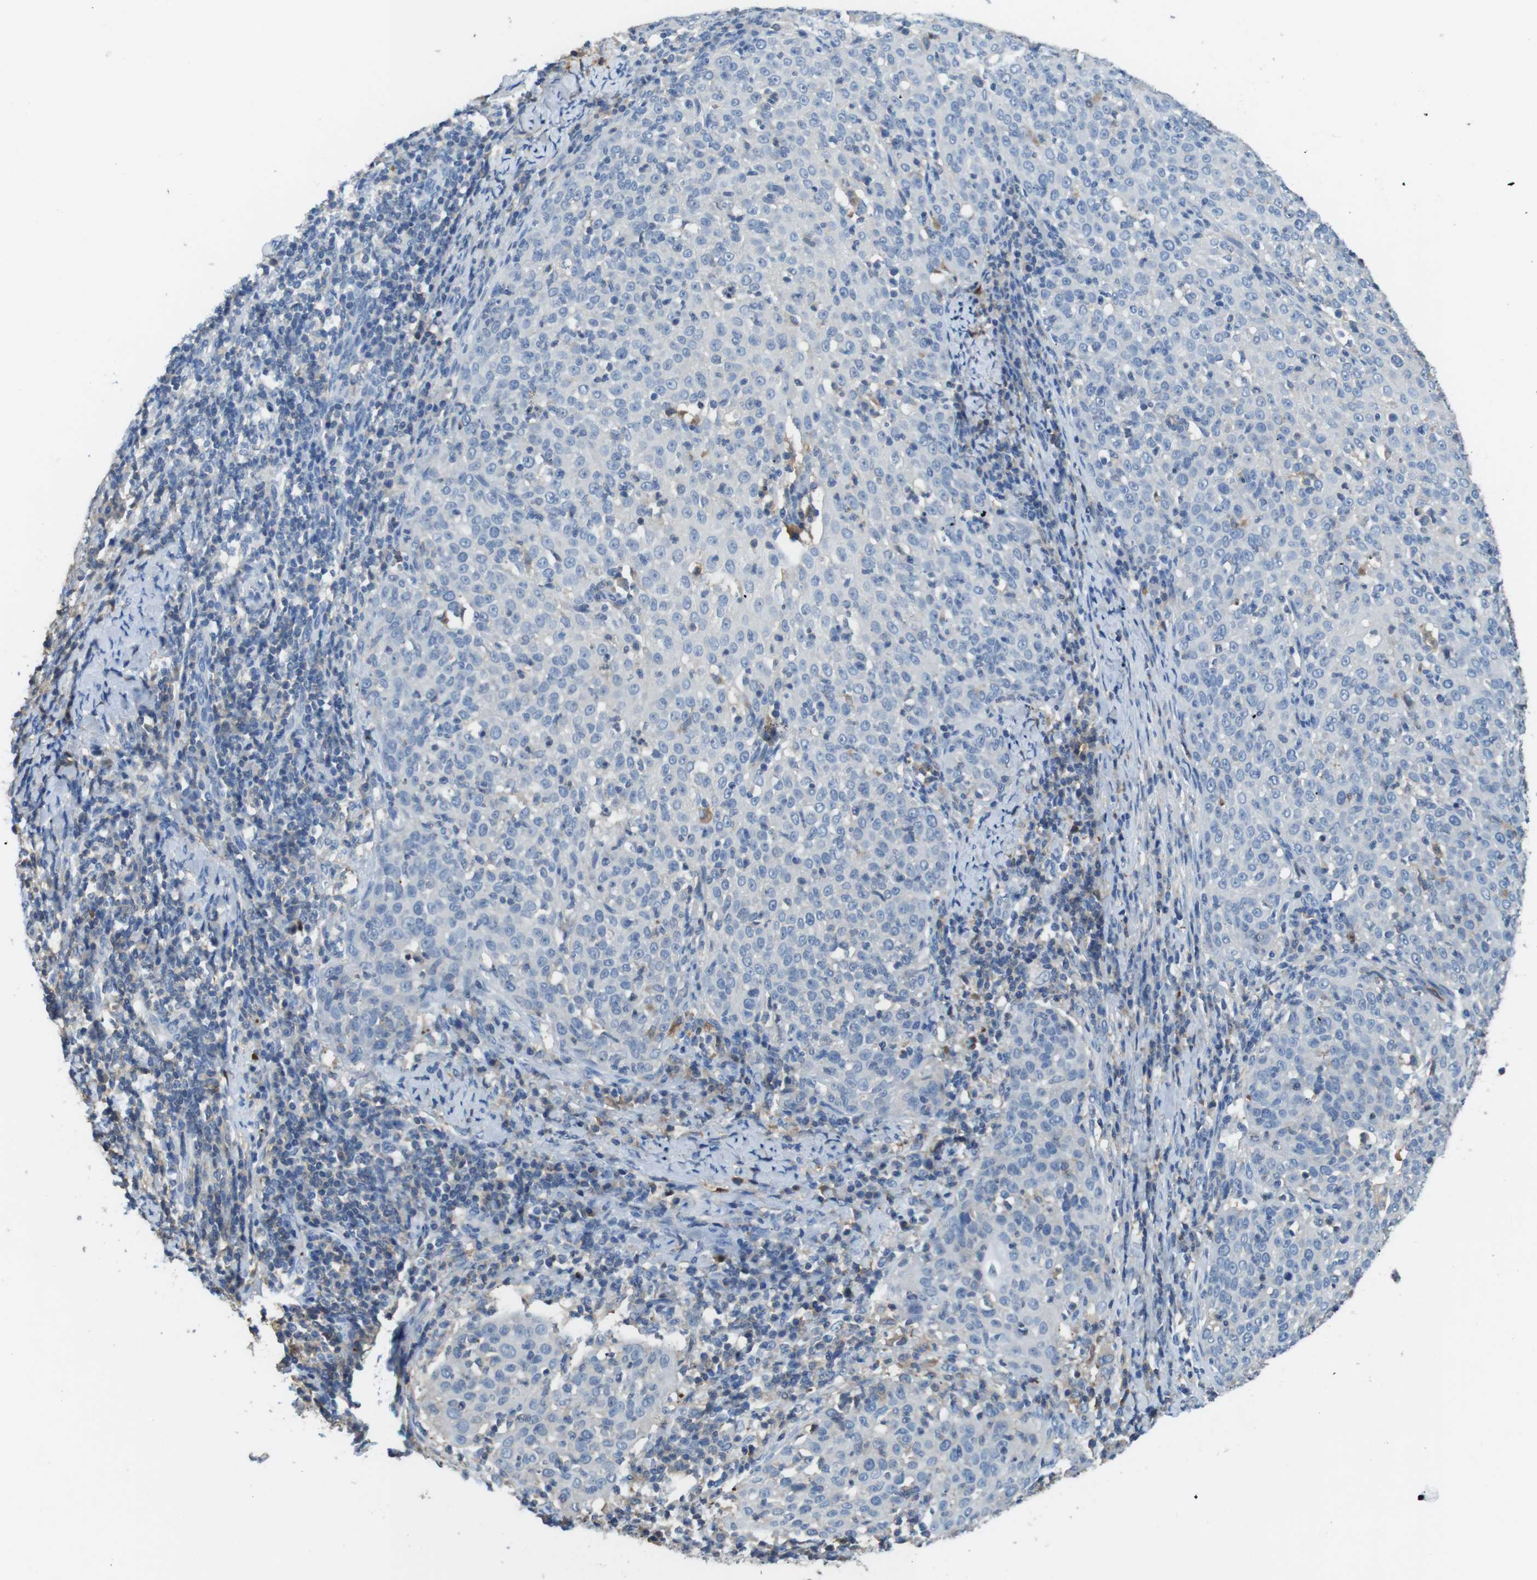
{"staining": {"intensity": "negative", "quantity": "none", "location": "none"}, "tissue": "cervical cancer", "cell_type": "Tumor cells", "image_type": "cancer", "snomed": [{"axis": "morphology", "description": "Squamous cell carcinoma, NOS"}, {"axis": "topography", "description": "Cervix"}], "caption": "IHC micrograph of neoplastic tissue: human squamous cell carcinoma (cervical) stained with DAB demonstrates no significant protein expression in tumor cells. (Brightfield microscopy of DAB (3,3'-diaminobenzidine) IHC at high magnification).", "gene": "TMPRSS15", "patient": {"sex": "female", "age": 51}}